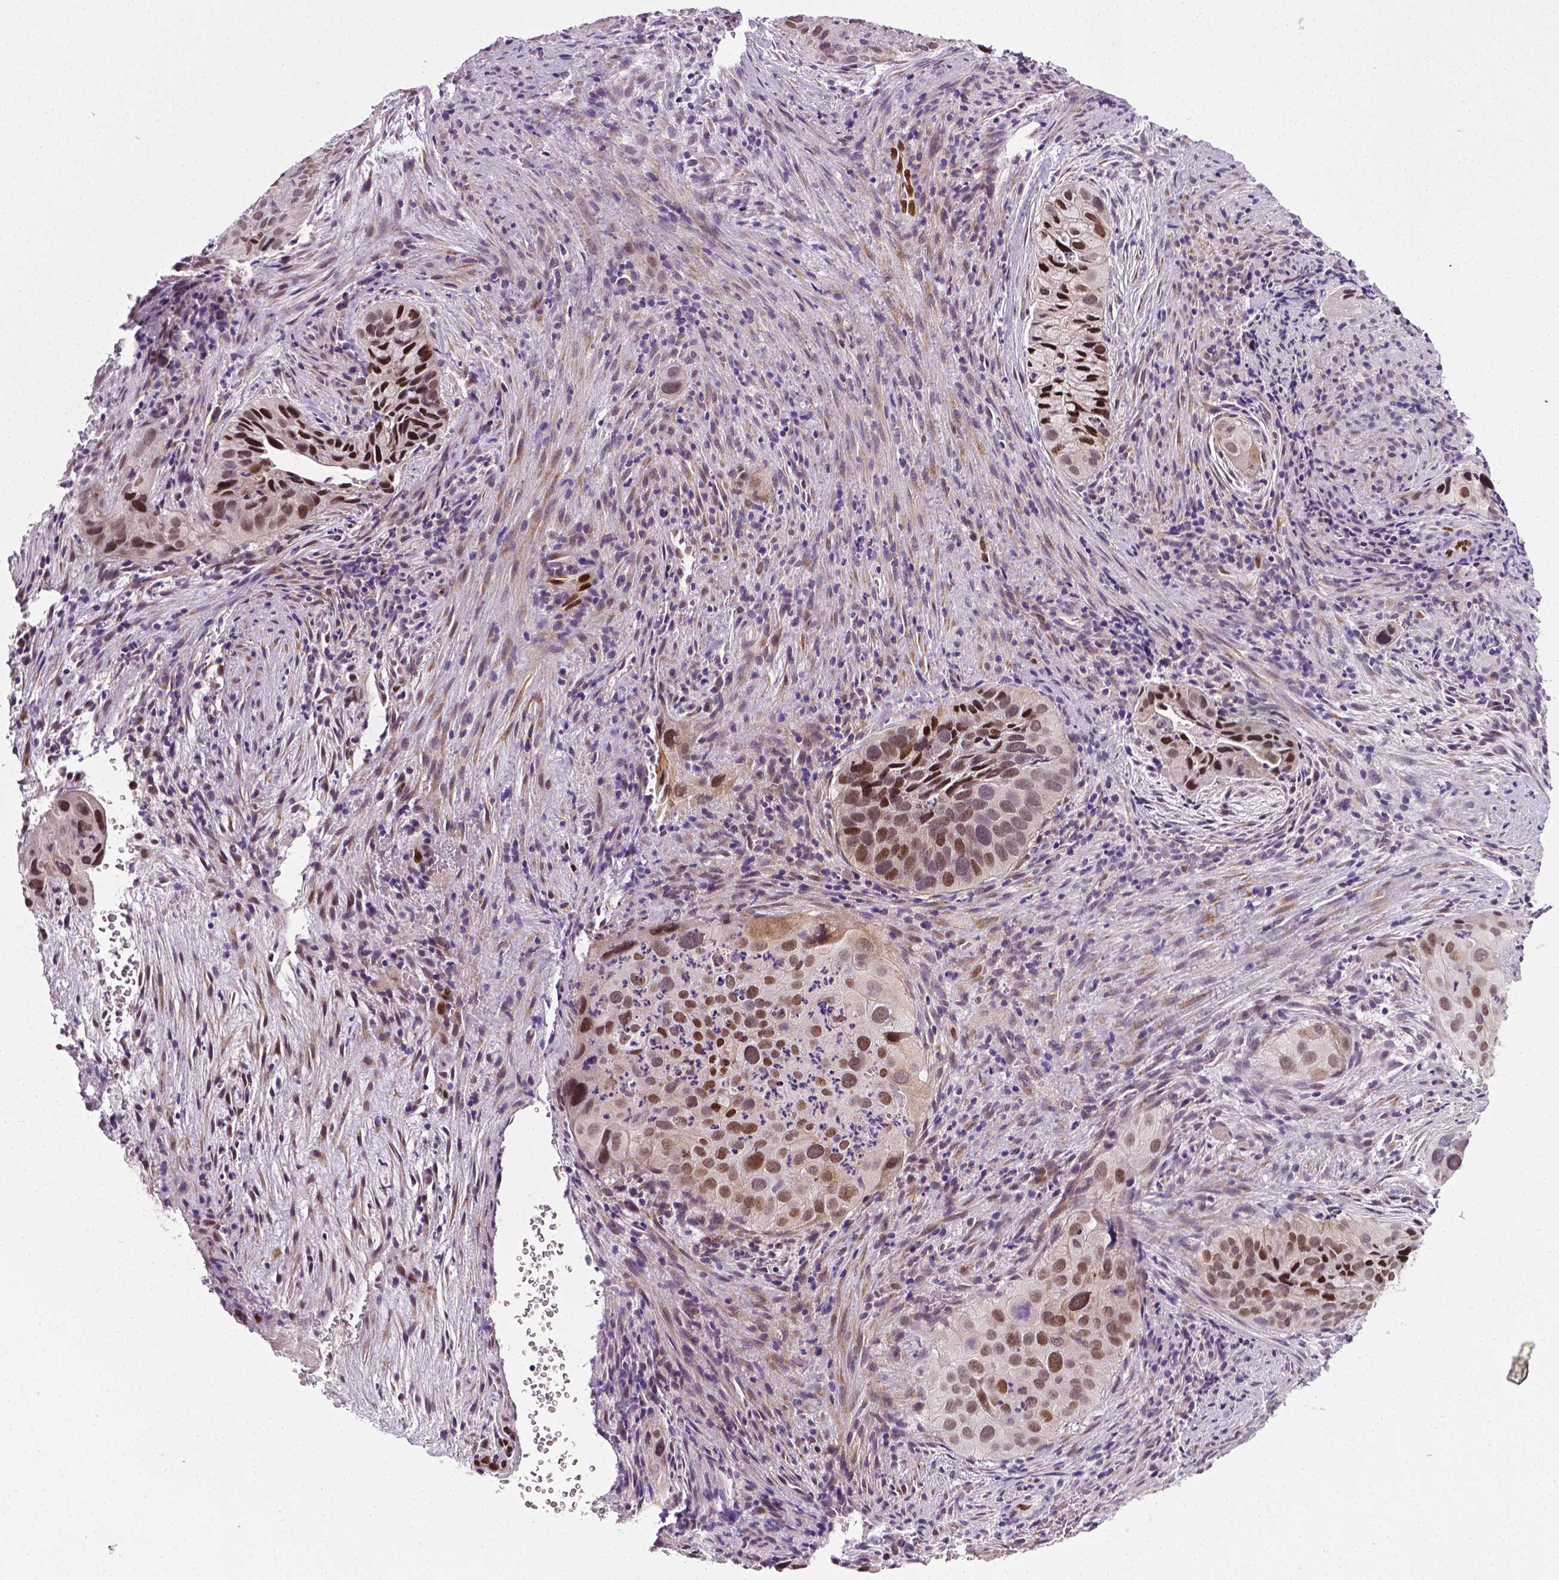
{"staining": {"intensity": "strong", "quantity": ">75%", "location": "nuclear"}, "tissue": "cervical cancer", "cell_type": "Tumor cells", "image_type": "cancer", "snomed": [{"axis": "morphology", "description": "Squamous cell carcinoma, NOS"}, {"axis": "topography", "description": "Cervix"}], "caption": "Protein expression analysis of human cervical cancer reveals strong nuclear staining in about >75% of tumor cells. The protein is shown in brown color, while the nuclei are stained blue.", "gene": "PTGER3", "patient": {"sex": "female", "age": 38}}